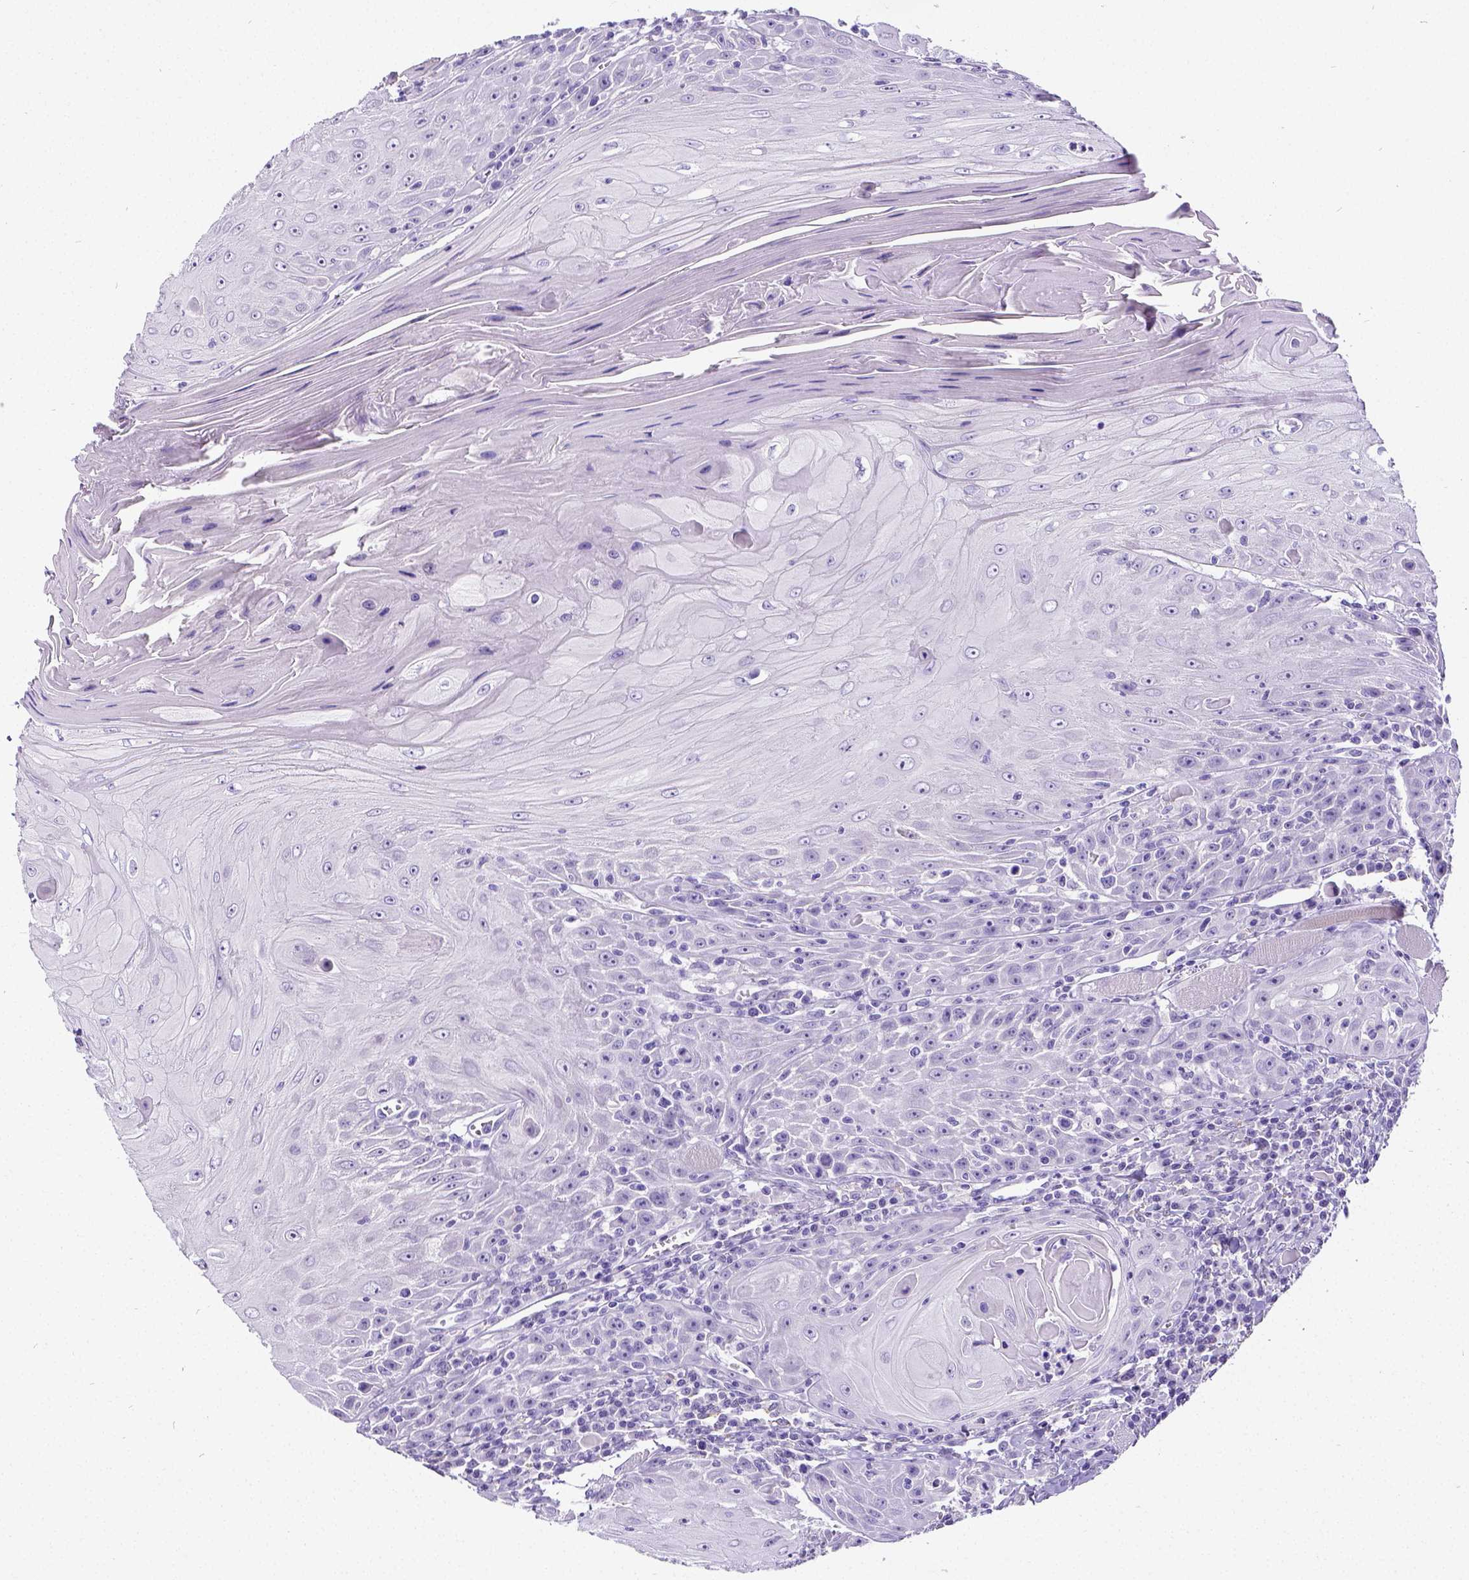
{"staining": {"intensity": "negative", "quantity": "none", "location": "none"}, "tissue": "head and neck cancer", "cell_type": "Tumor cells", "image_type": "cancer", "snomed": [{"axis": "morphology", "description": "Squamous cell carcinoma, NOS"}, {"axis": "topography", "description": "Head-Neck"}], "caption": "Image shows no protein staining in tumor cells of head and neck cancer tissue.", "gene": "SATB2", "patient": {"sex": "male", "age": 52}}